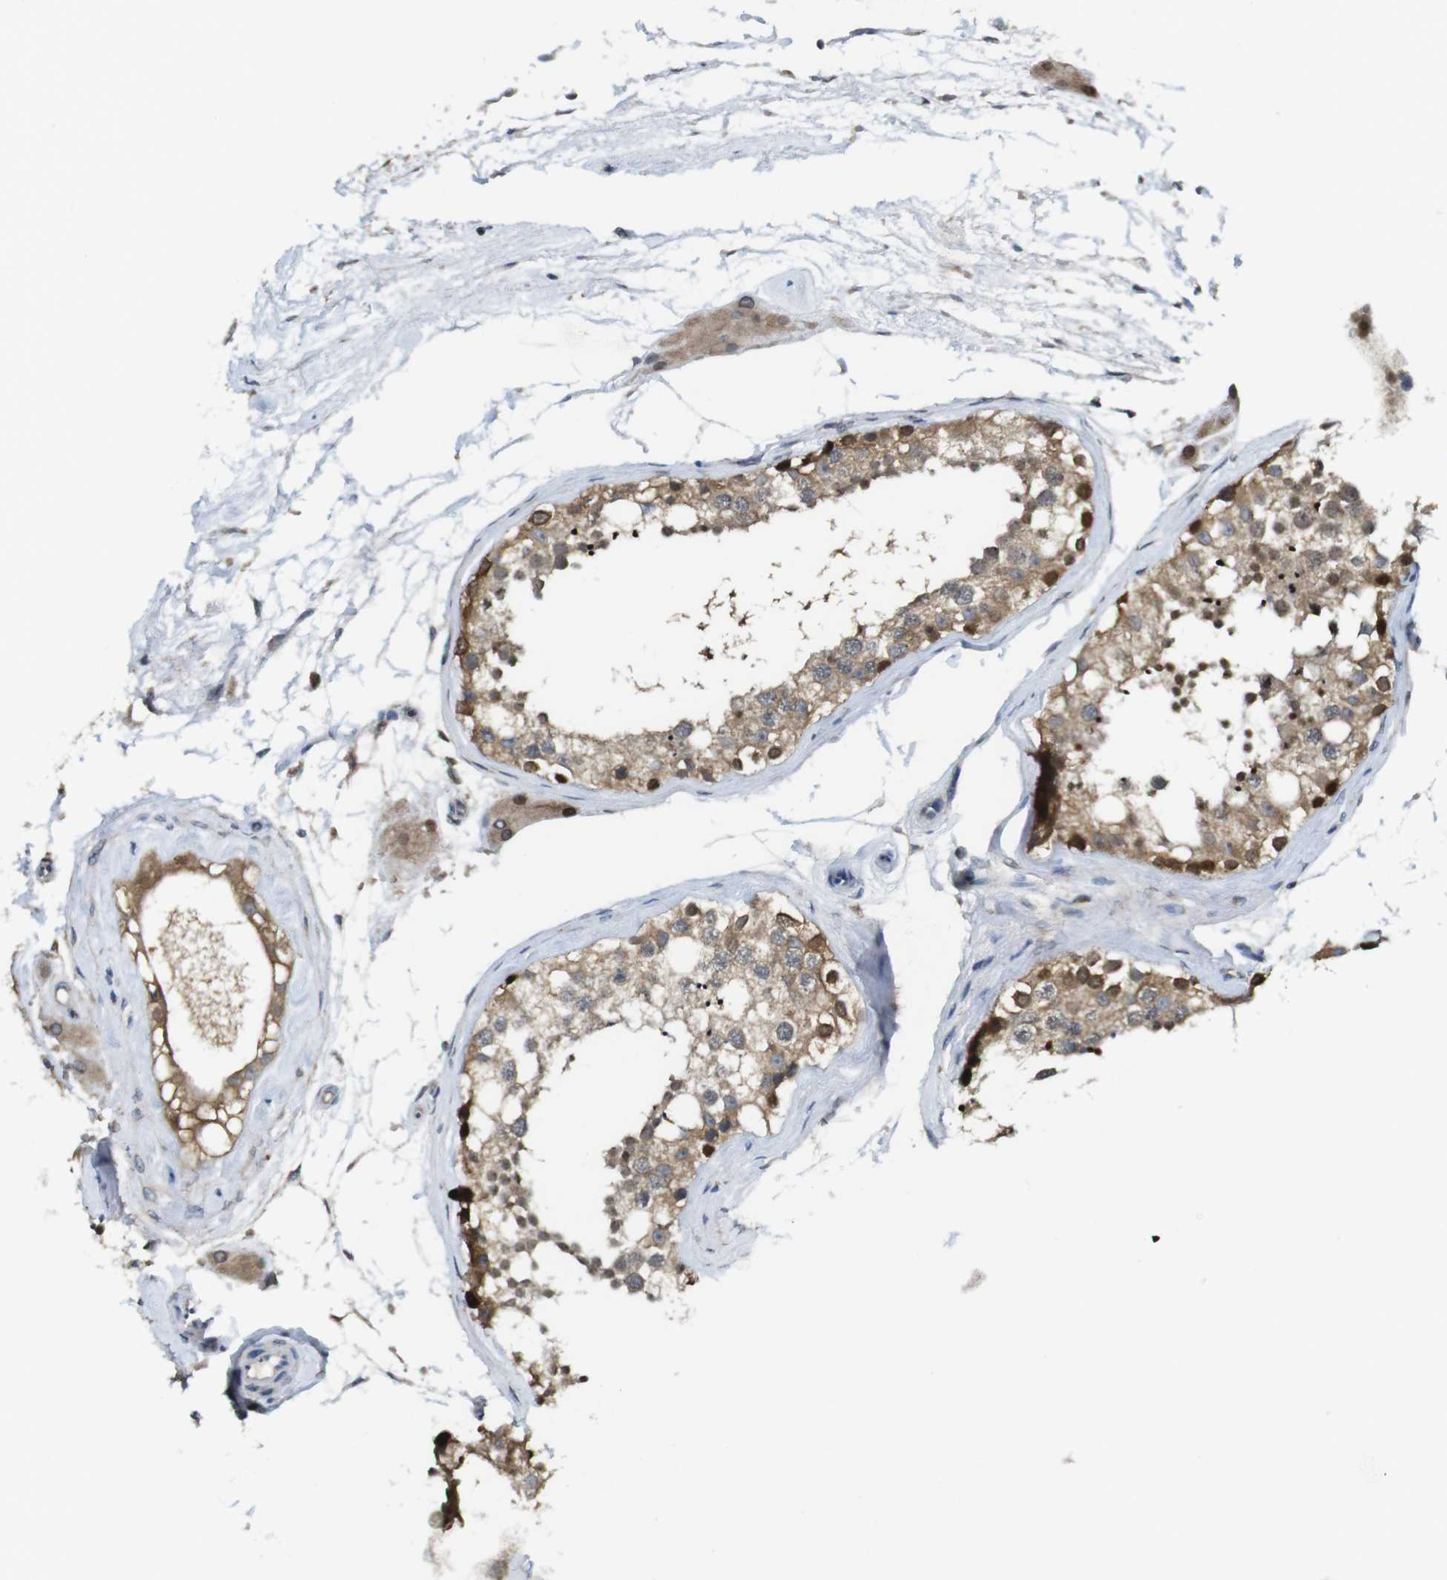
{"staining": {"intensity": "moderate", "quantity": ">75%", "location": "cytoplasmic/membranous,nuclear"}, "tissue": "testis", "cell_type": "Cells in seminiferous ducts", "image_type": "normal", "snomed": [{"axis": "morphology", "description": "Normal tissue, NOS"}, {"axis": "topography", "description": "Testis"}], "caption": "High-power microscopy captured an IHC image of benign testis, revealing moderate cytoplasmic/membranous,nuclear staining in approximately >75% of cells in seminiferous ducts.", "gene": "RCC1", "patient": {"sex": "male", "age": 68}}